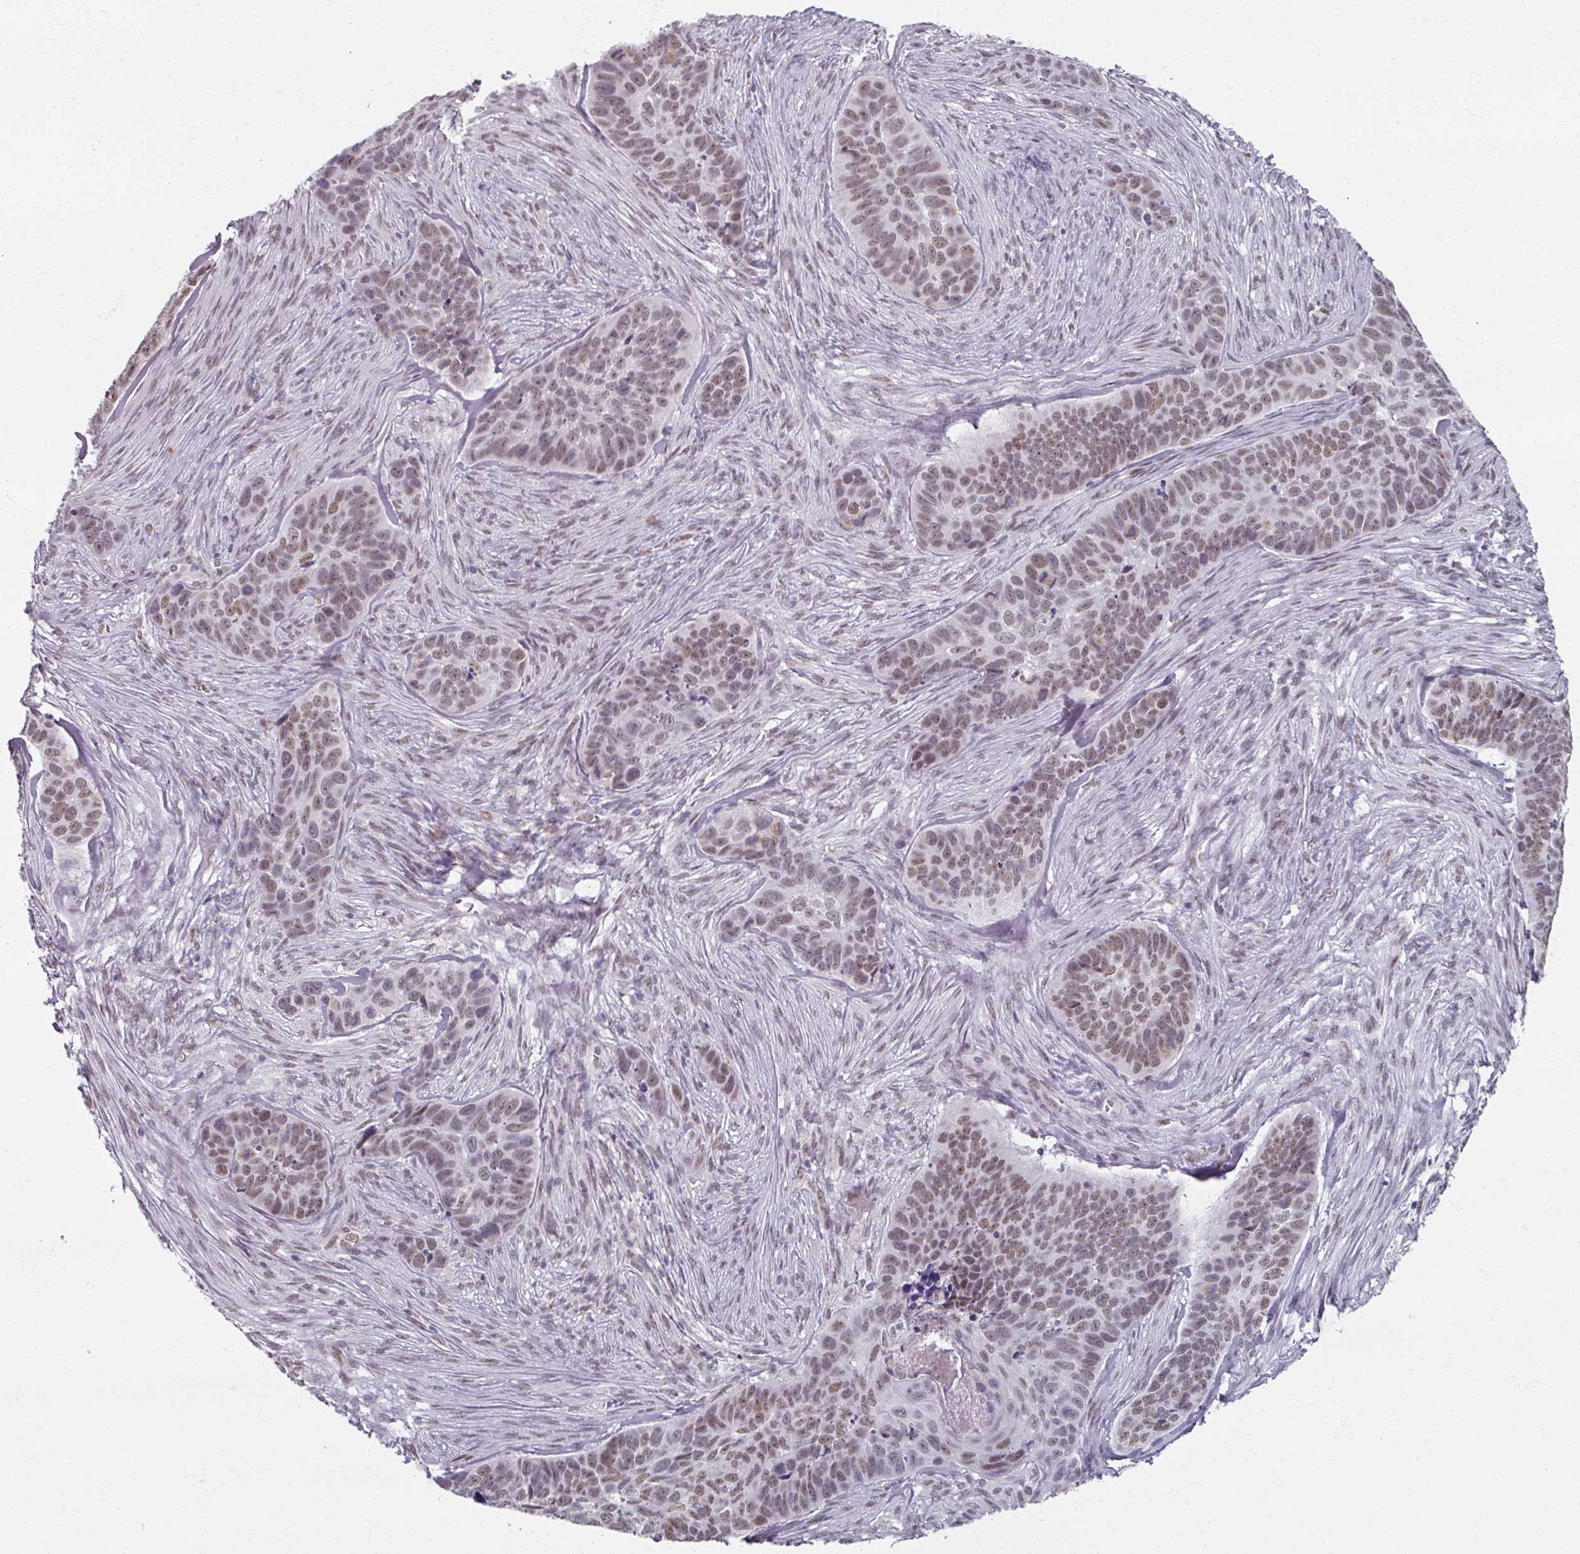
{"staining": {"intensity": "moderate", "quantity": "25%-75%", "location": "nuclear"}, "tissue": "skin cancer", "cell_type": "Tumor cells", "image_type": "cancer", "snomed": [{"axis": "morphology", "description": "Basal cell carcinoma"}, {"axis": "topography", "description": "Skin"}], "caption": "Skin cancer stained for a protein demonstrates moderate nuclear positivity in tumor cells. (DAB IHC with brightfield microscopy, high magnification).", "gene": "RIPOR3", "patient": {"sex": "female", "age": 82}}